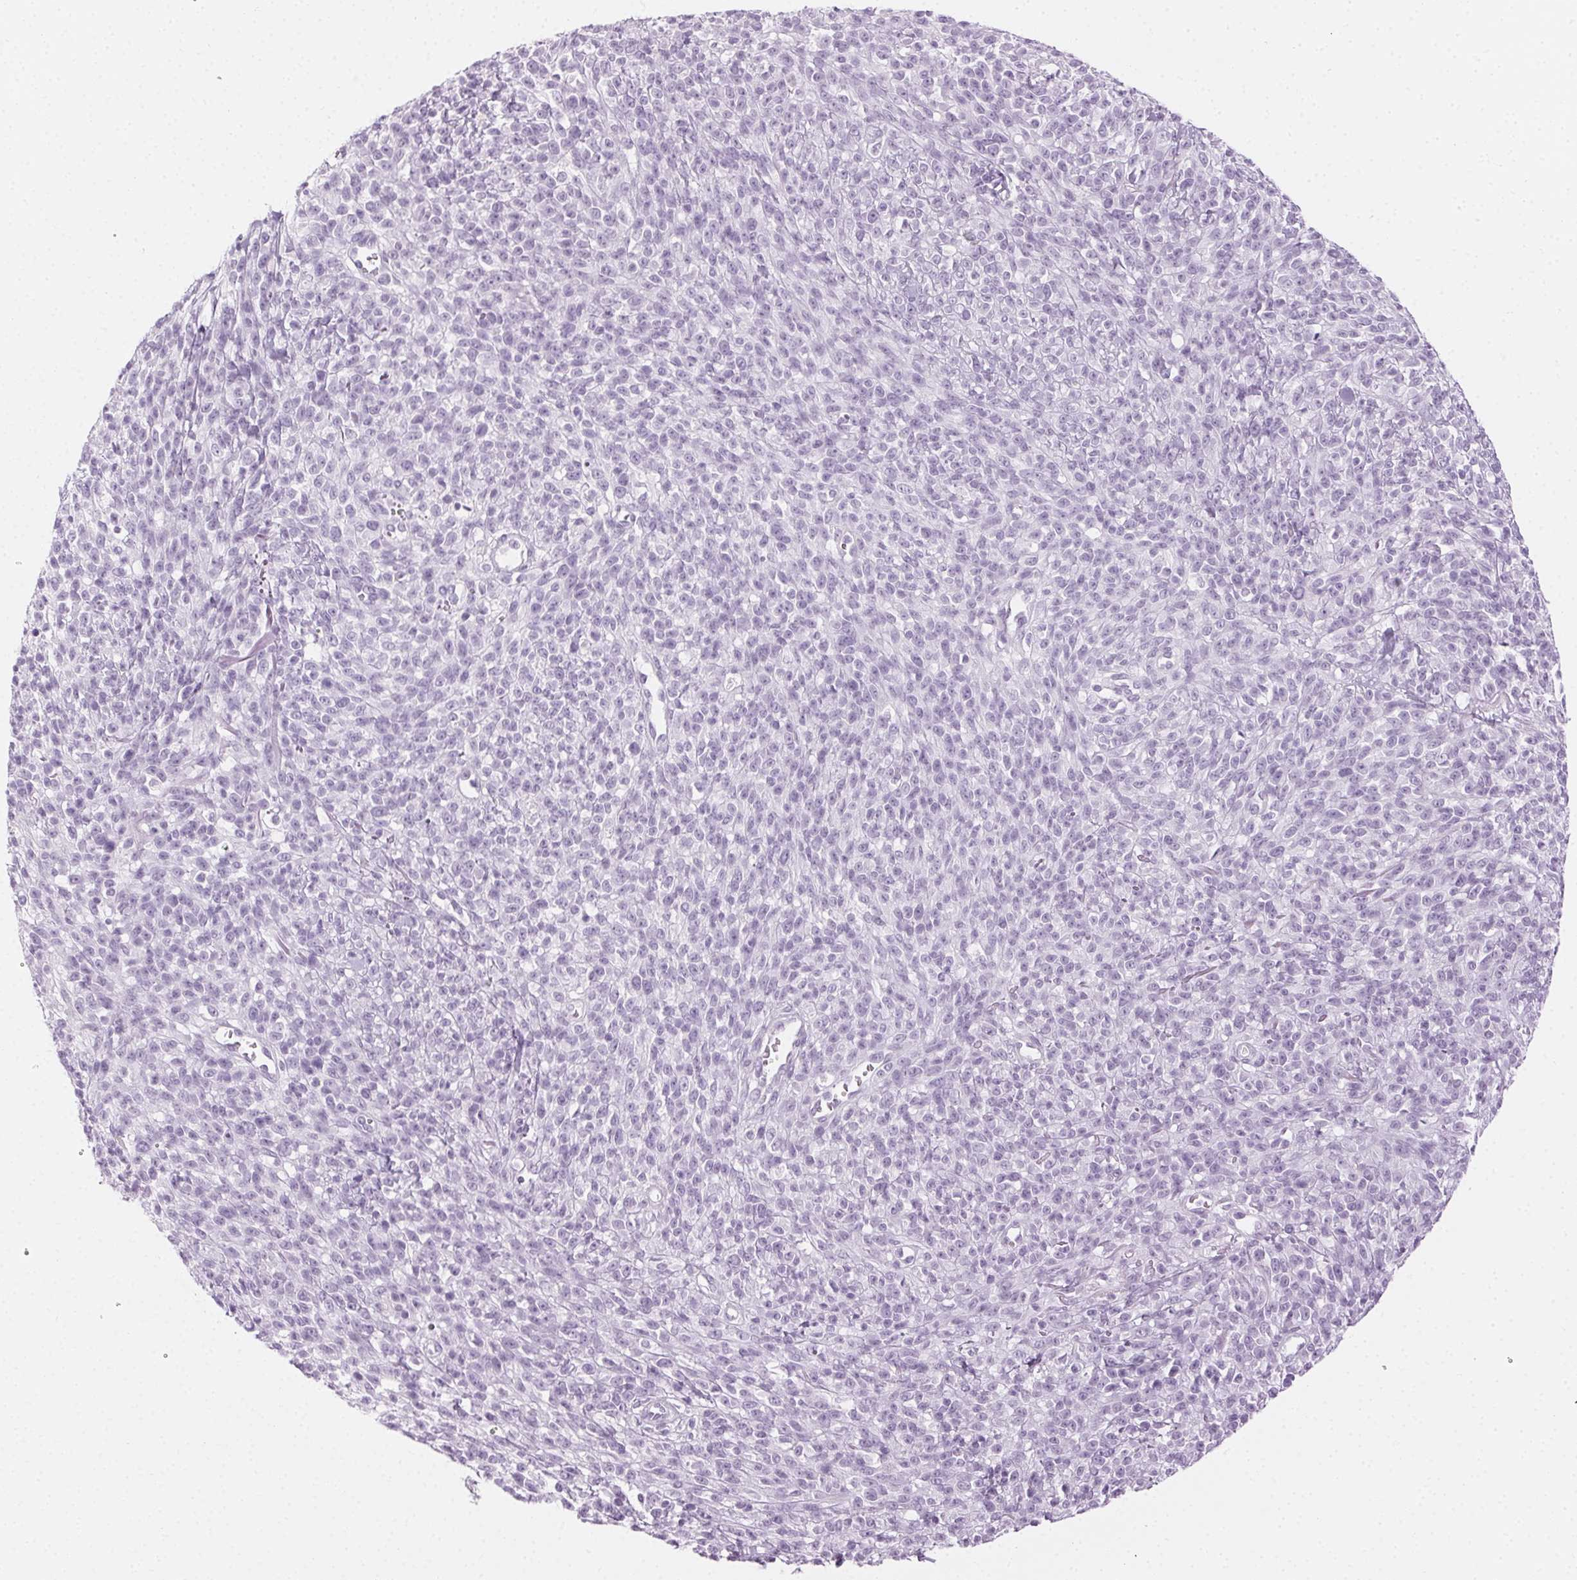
{"staining": {"intensity": "negative", "quantity": "none", "location": "none"}, "tissue": "melanoma", "cell_type": "Tumor cells", "image_type": "cancer", "snomed": [{"axis": "morphology", "description": "Malignant melanoma, NOS"}, {"axis": "topography", "description": "Skin"}, {"axis": "topography", "description": "Skin of trunk"}], "caption": "This is an immunohistochemistry image of malignant melanoma. There is no expression in tumor cells.", "gene": "MPO", "patient": {"sex": "male", "age": 74}}